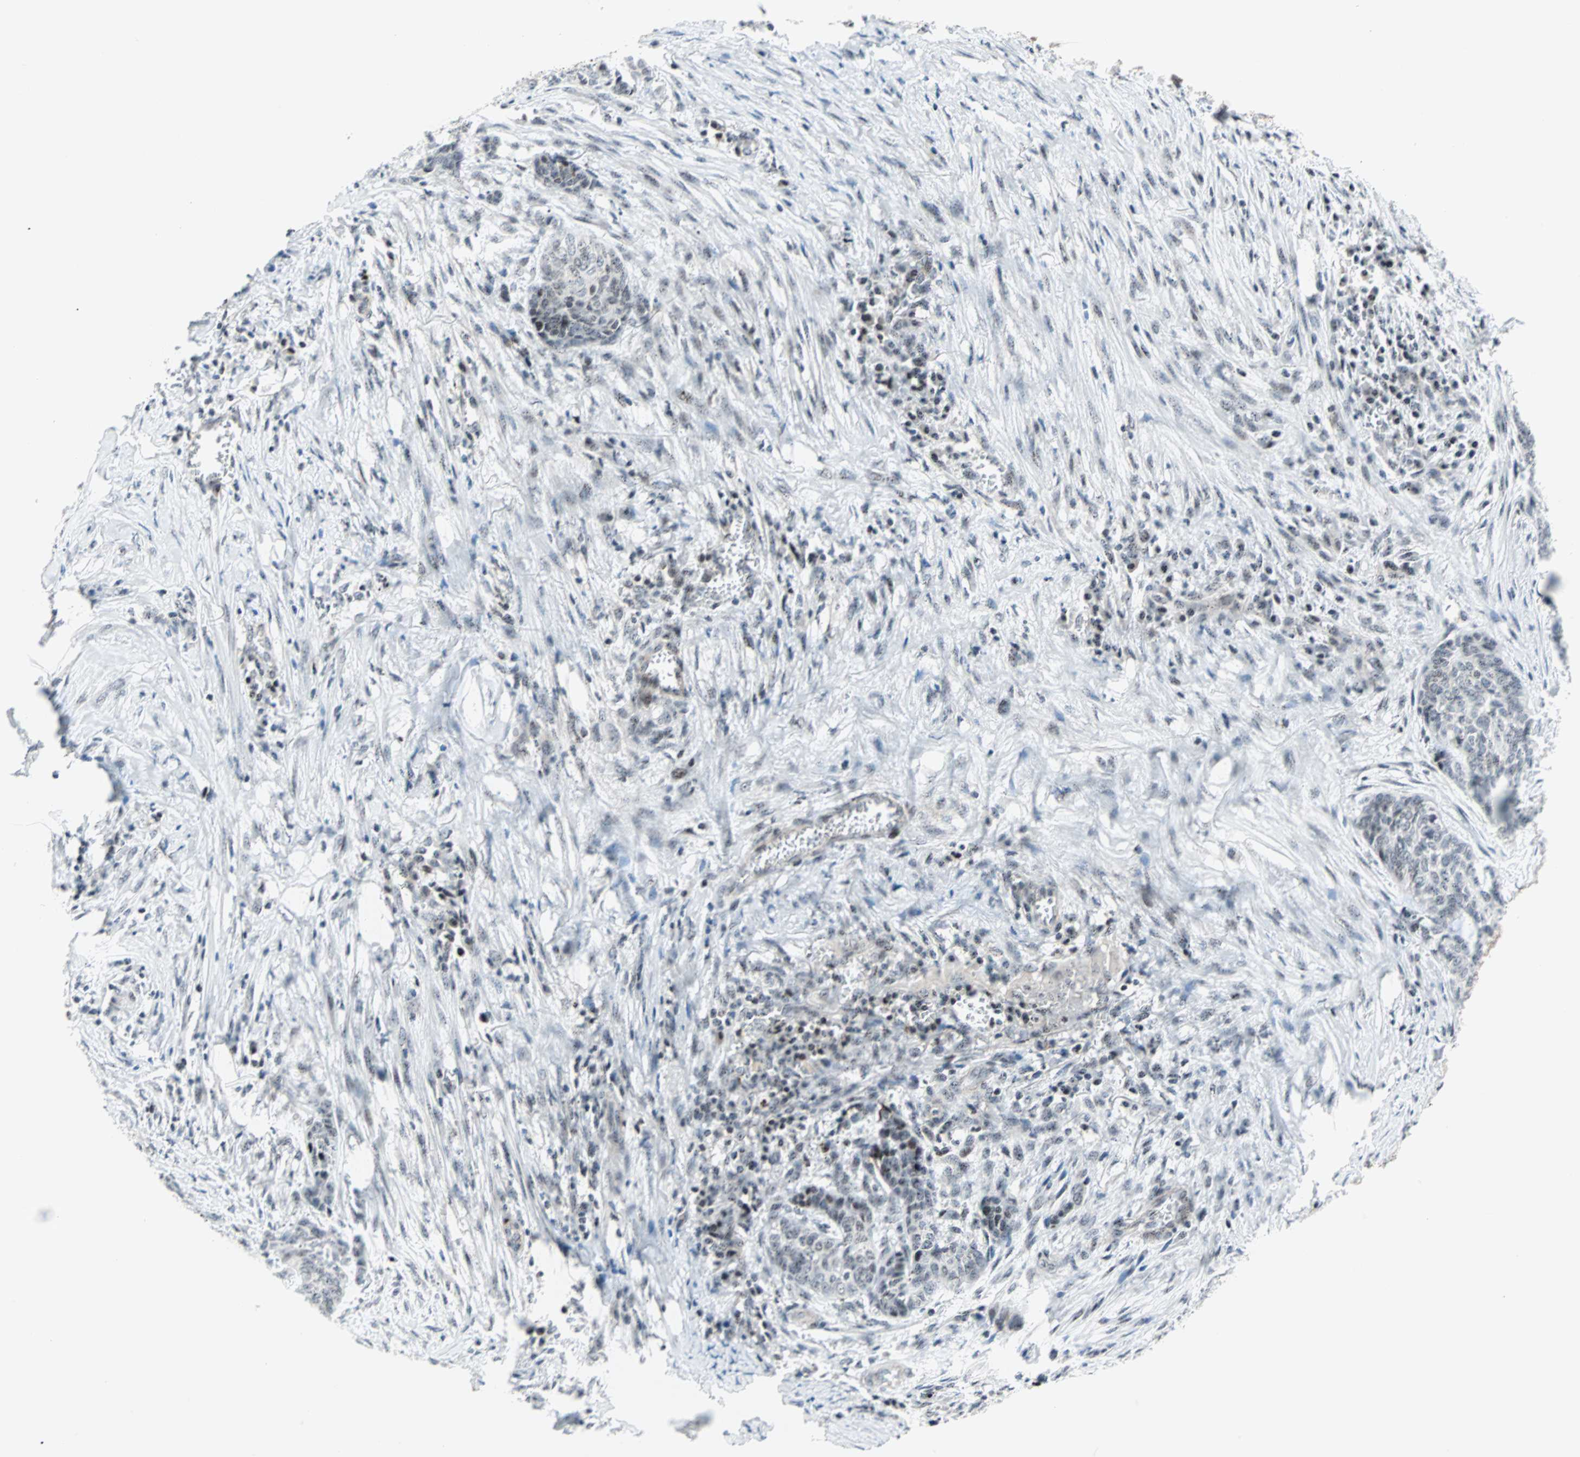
{"staining": {"intensity": "weak", "quantity": "25%-75%", "location": "nuclear"}, "tissue": "skin cancer", "cell_type": "Tumor cells", "image_type": "cancer", "snomed": [{"axis": "morphology", "description": "Basal cell carcinoma"}, {"axis": "topography", "description": "Skin"}], "caption": "Immunohistochemistry (IHC) photomicrograph of neoplastic tissue: skin basal cell carcinoma stained using IHC demonstrates low levels of weak protein expression localized specifically in the nuclear of tumor cells, appearing as a nuclear brown color.", "gene": "CENPA", "patient": {"sex": "female", "age": 64}}